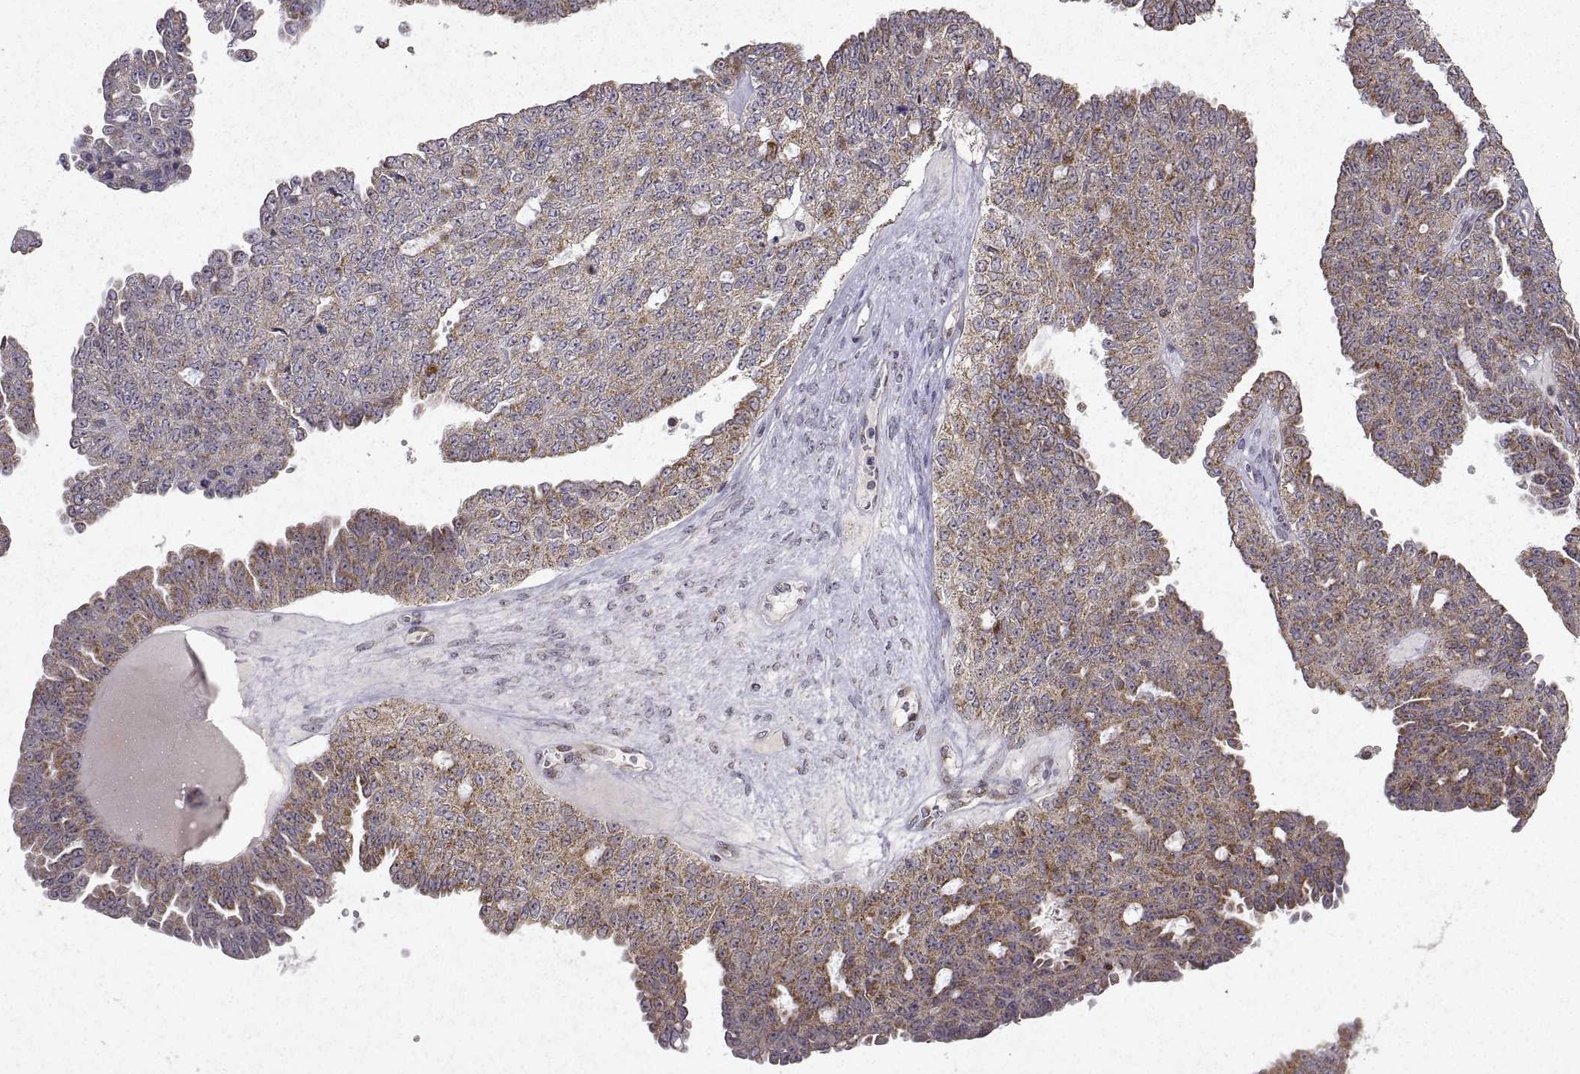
{"staining": {"intensity": "weak", "quantity": ">75%", "location": "cytoplasmic/membranous"}, "tissue": "ovarian cancer", "cell_type": "Tumor cells", "image_type": "cancer", "snomed": [{"axis": "morphology", "description": "Cystadenocarcinoma, serous, NOS"}, {"axis": "topography", "description": "Ovary"}], "caption": "The immunohistochemical stain shows weak cytoplasmic/membranous positivity in tumor cells of serous cystadenocarcinoma (ovarian) tissue. (IHC, brightfield microscopy, high magnification).", "gene": "MANBAL", "patient": {"sex": "female", "age": 71}}